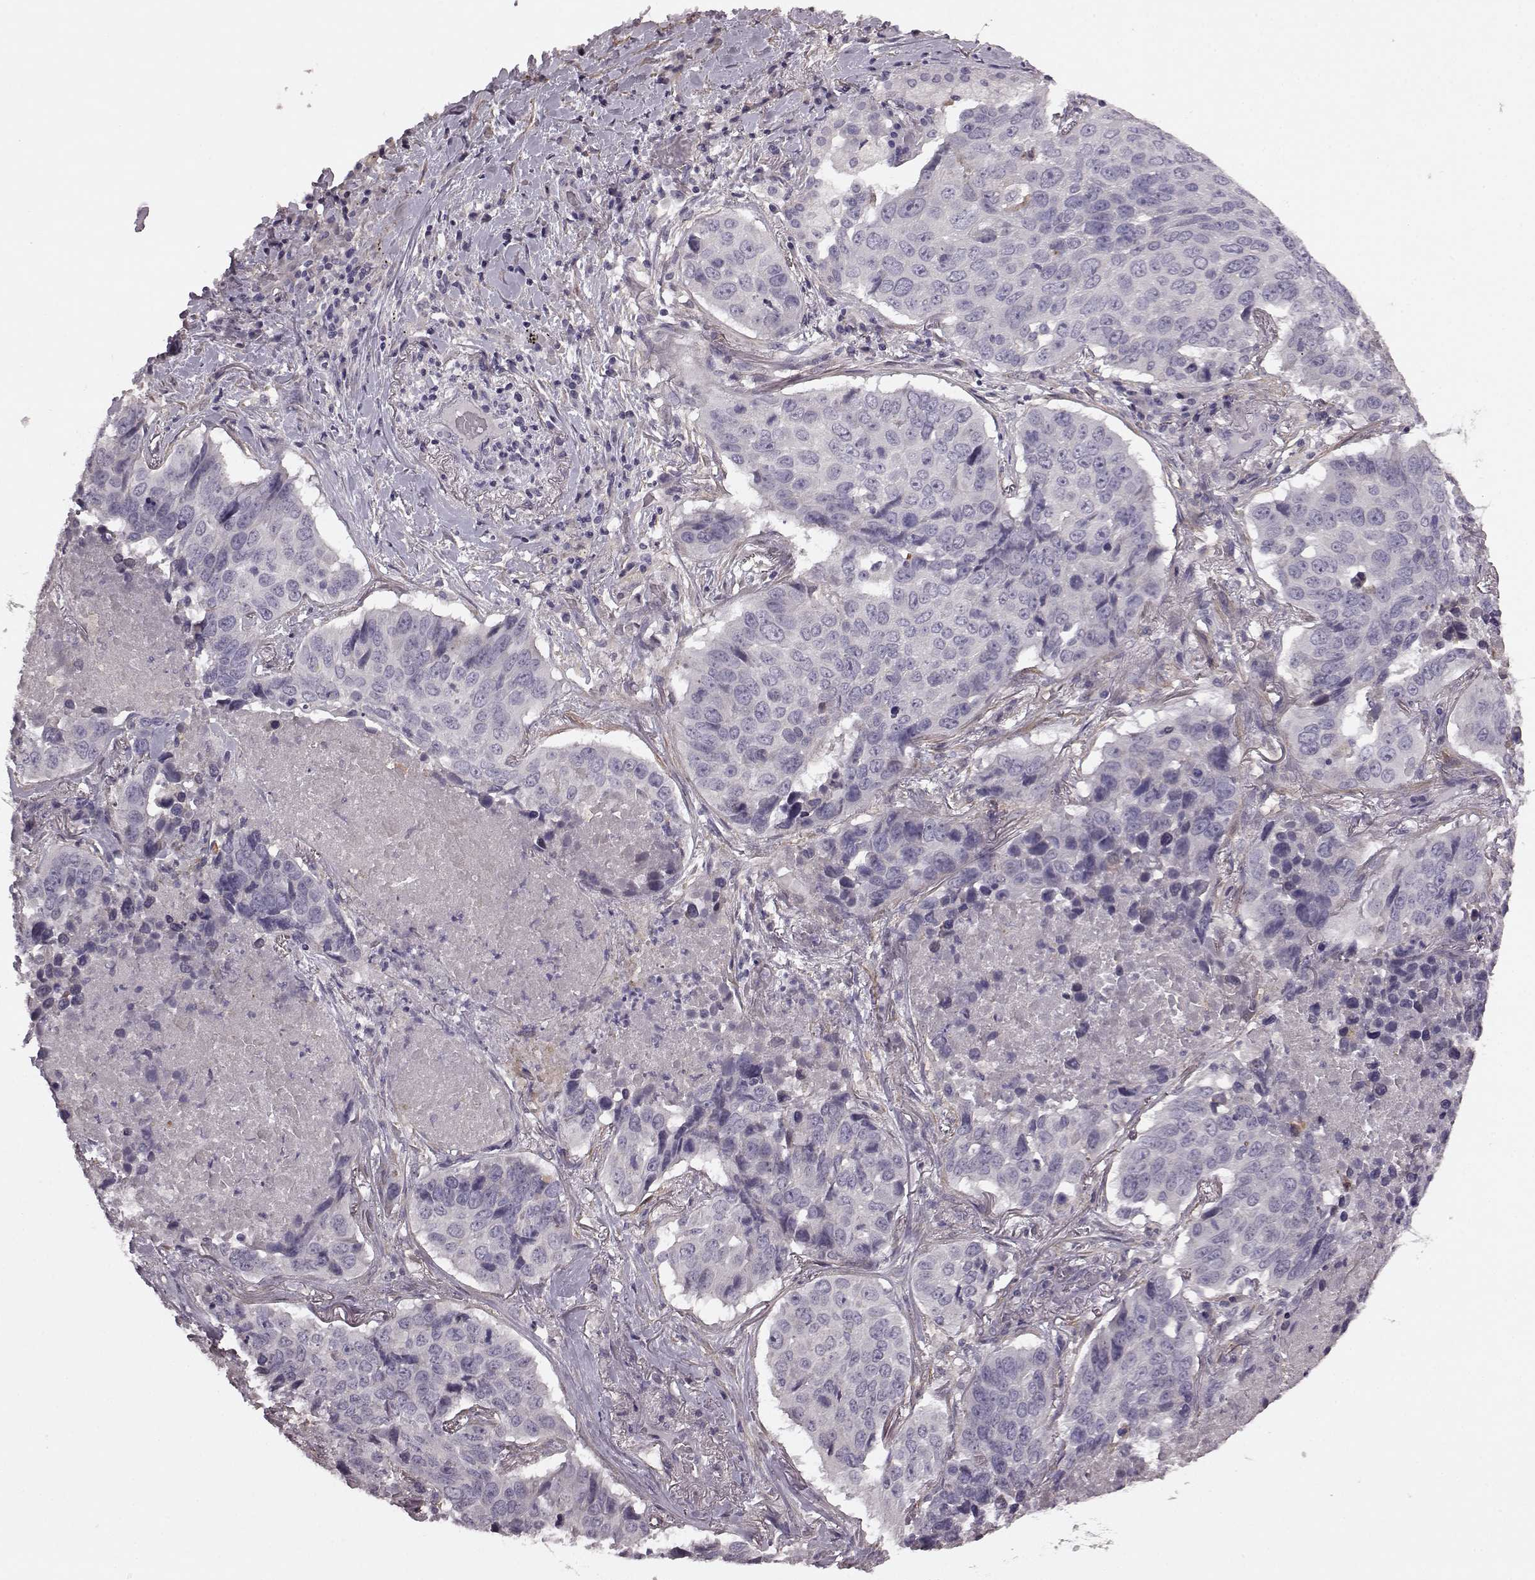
{"staining": {"intensity": "negative", "quantity": "none", "location": "none"}, "tissue": "lung cancer", "cell_type": "Tumor cells", "image_type": "cancer", "snomed": [{"axis": "morphology", "description": "Normal tissue, NOS"}, {"axis": "morphology", "description": "Squamous cell carcinoma, NOS"}, {"axis": "topography", "description": "Bronchus"}, {"axis": "topography", "description": "Lung"}], "caption": "IHC image of lung squamous cell carcinoma stained for a protein (brown), which demonstrates no staining in tumor cells.", "gene": "GRK1", "patient": {"sex": "male", "age": 64}}